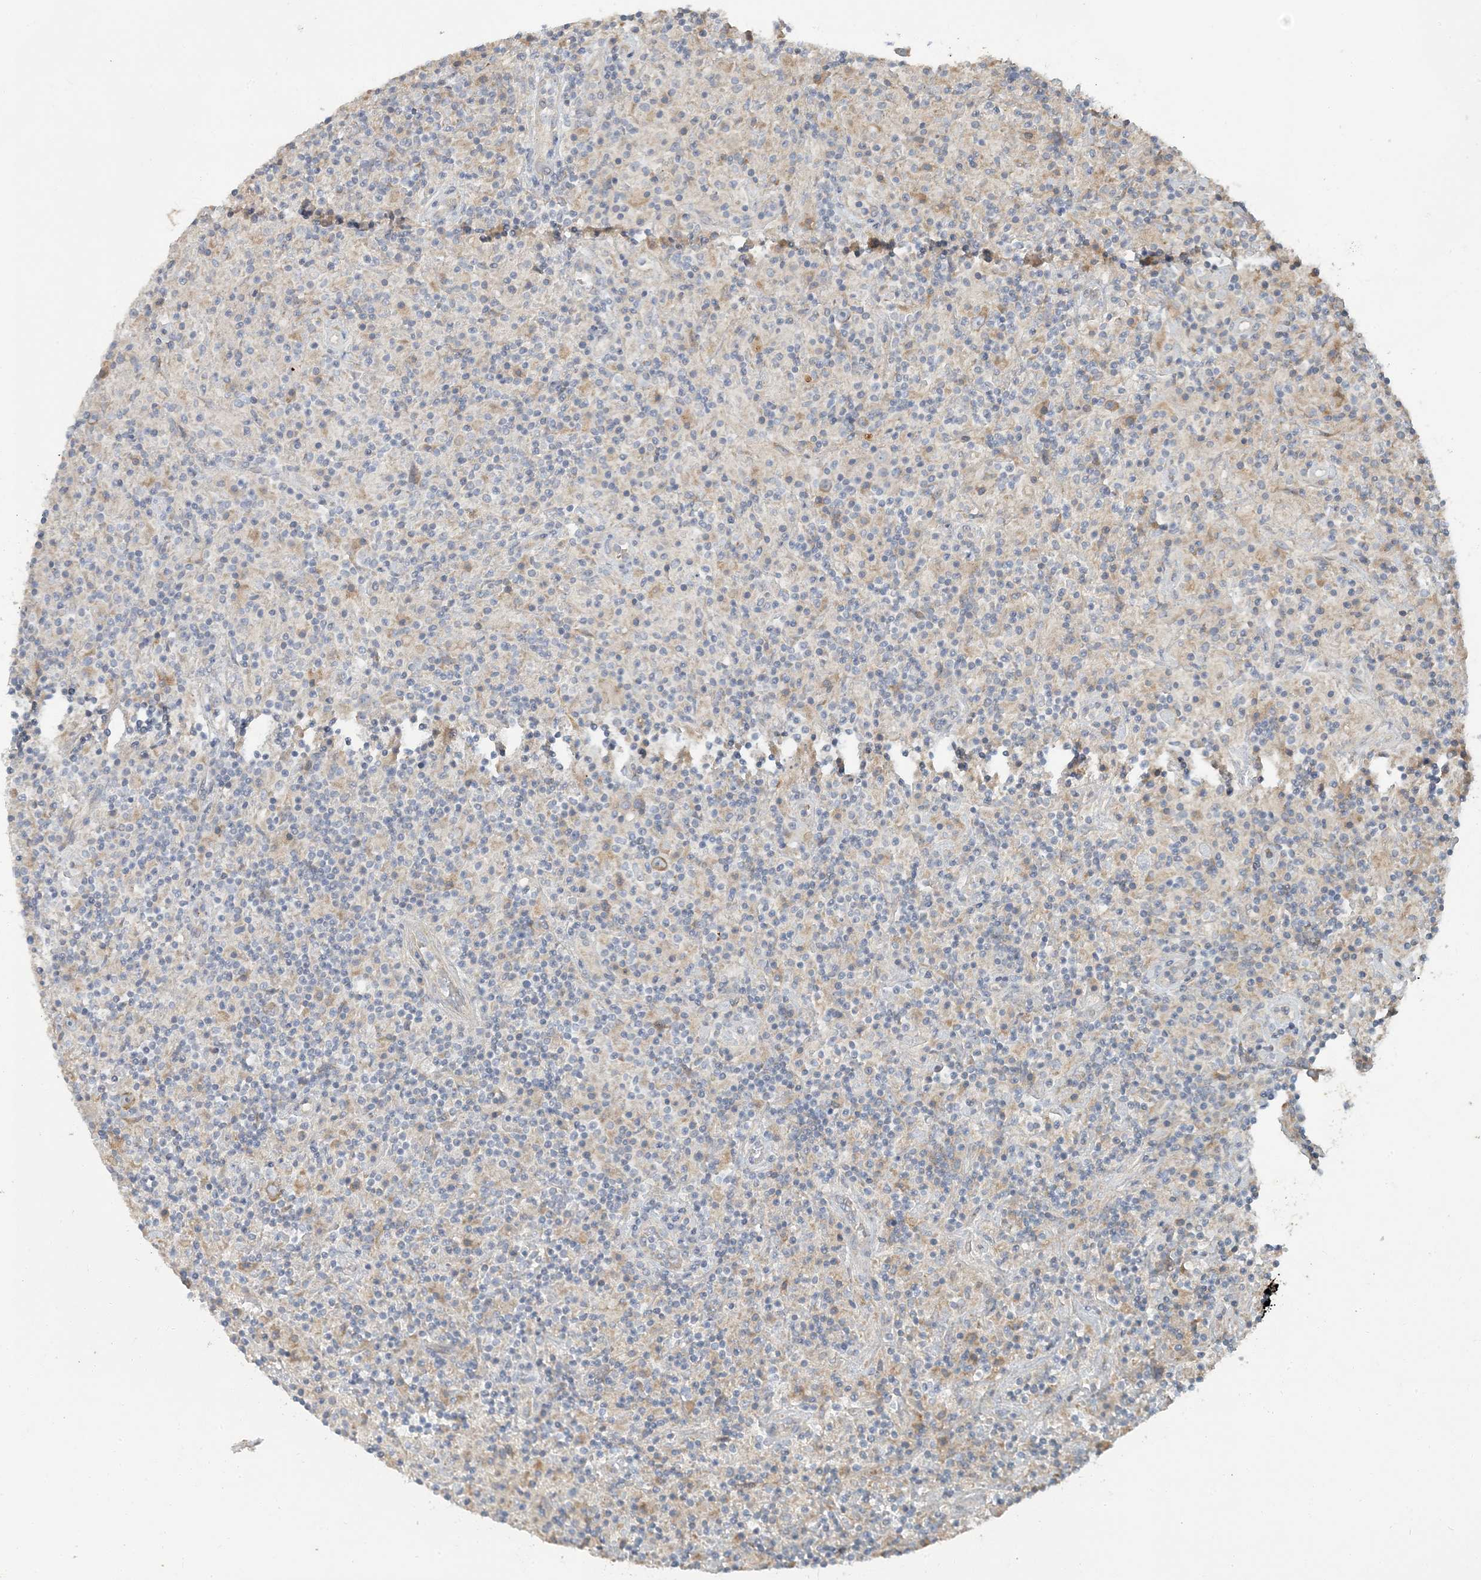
{"staining": {"intensity": "moderate", "quantity": "<25%", "location": "cytoplasmic/membranous"}, "tissue": "lymphoma", "cell_type": "Tumor cells", "image_type": "cancer", "snomed": [{"axis": "morphology", "description": "Hodgkin's disease, NOS"}, {"axis": "topography", "description": "Lymph node"}], "caption": "Immunohistochemical staining of lymphoma reveals low levels of moderate cytoplasmic/membranous staining in about <25% of tumor cells.", "gene": "LTN1", "patient": {"sex": "male", "age": 70}}